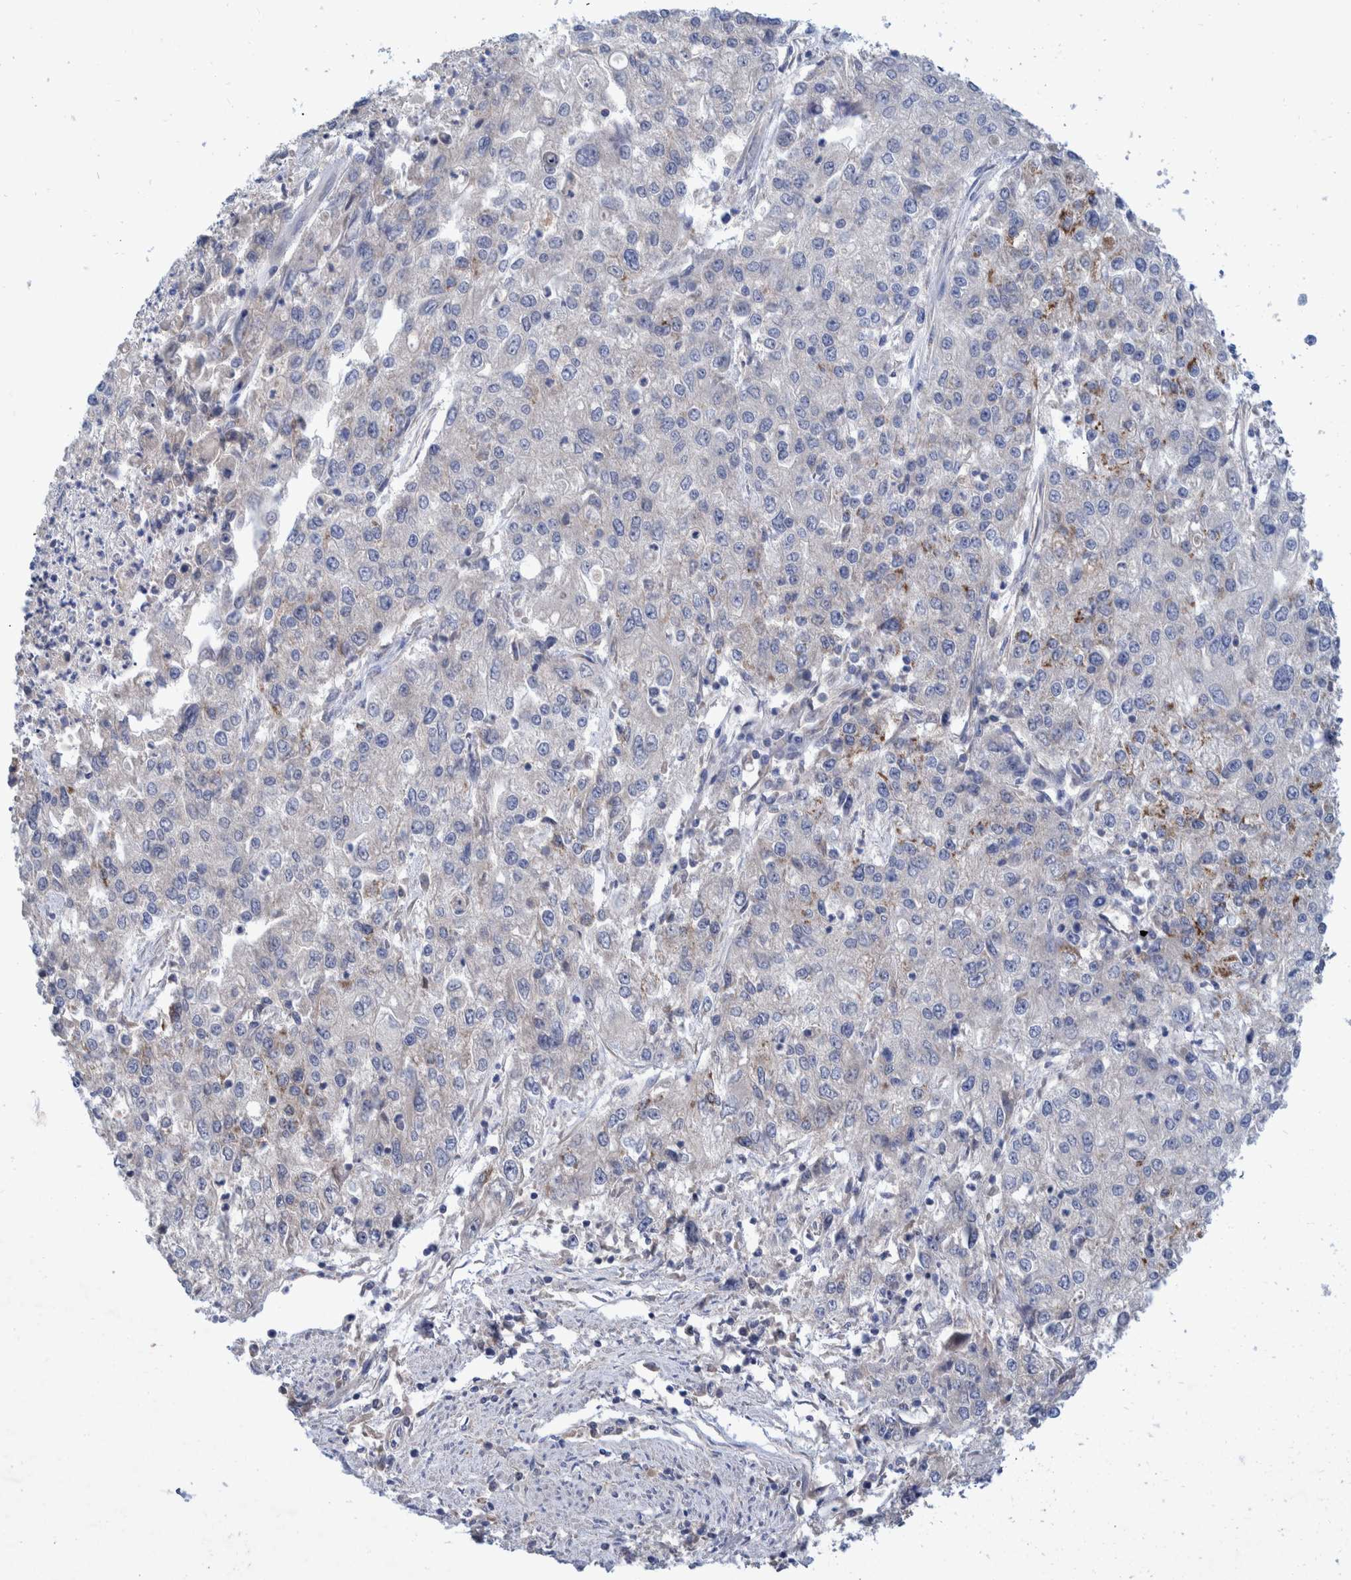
{"staining": {"intensity": "negative", "quantity": "none", "location": "none"}, "tissue": "endometrial cancer", "cell_type": "Tumor cells", "image_type": "cancer", "snomed": [{"axis": "morphology", "description": "Adenocarcinoma, NOS"}, {"axis": "topography", "description": "Endometrium"}], "caption": "Photomicrograph shows no protein positivity in tumor cells of endometrial adenocarcinoma tissue. (Brightfield microscopy of DAB (3,3'-diaminobenzidine) immunohistochemistry (IHC) at high magnification).", "gene": "PLPBP", "patient": {"sex": "female", "age": 49}}